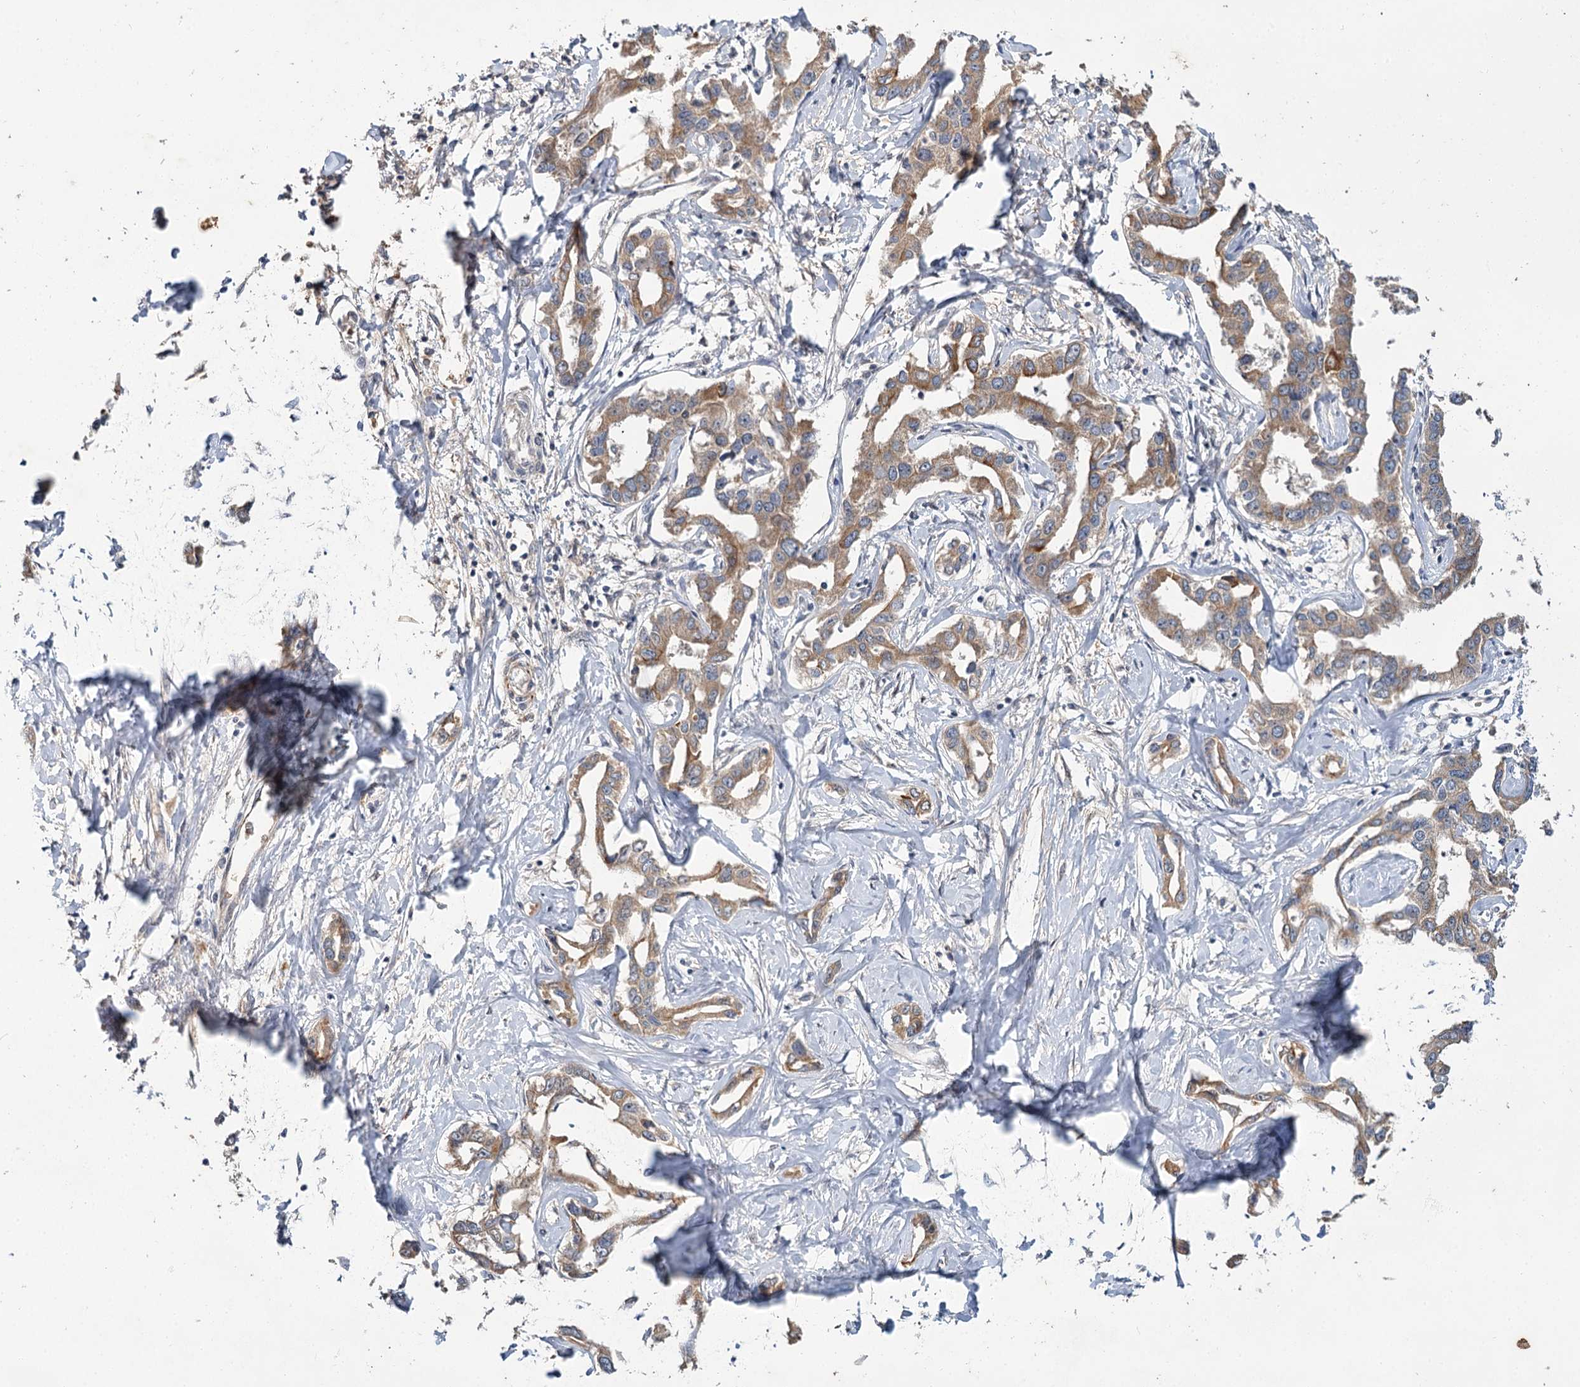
{"staining": {"intensity": "moderate", "quantity": ">75%", "location": "cytoplasmic/membranous"}, "tissue": "liver cancer", "cell_type": "Tumor cells", "image_type": "cancer", "snomed": [{"axis": "morphology", "description": "Cholangiocarcinoma"}, {"axis": "topography", "description": "Liver"}], "caption": "Protein analysis of cholangiocarcinoma (liver) tissue shows moderate cytoplasmic/membranous positivity in approximately >75% of tumor cells.", "gene": "MFN1", "patient": {"sex": "male", "age": 59}}